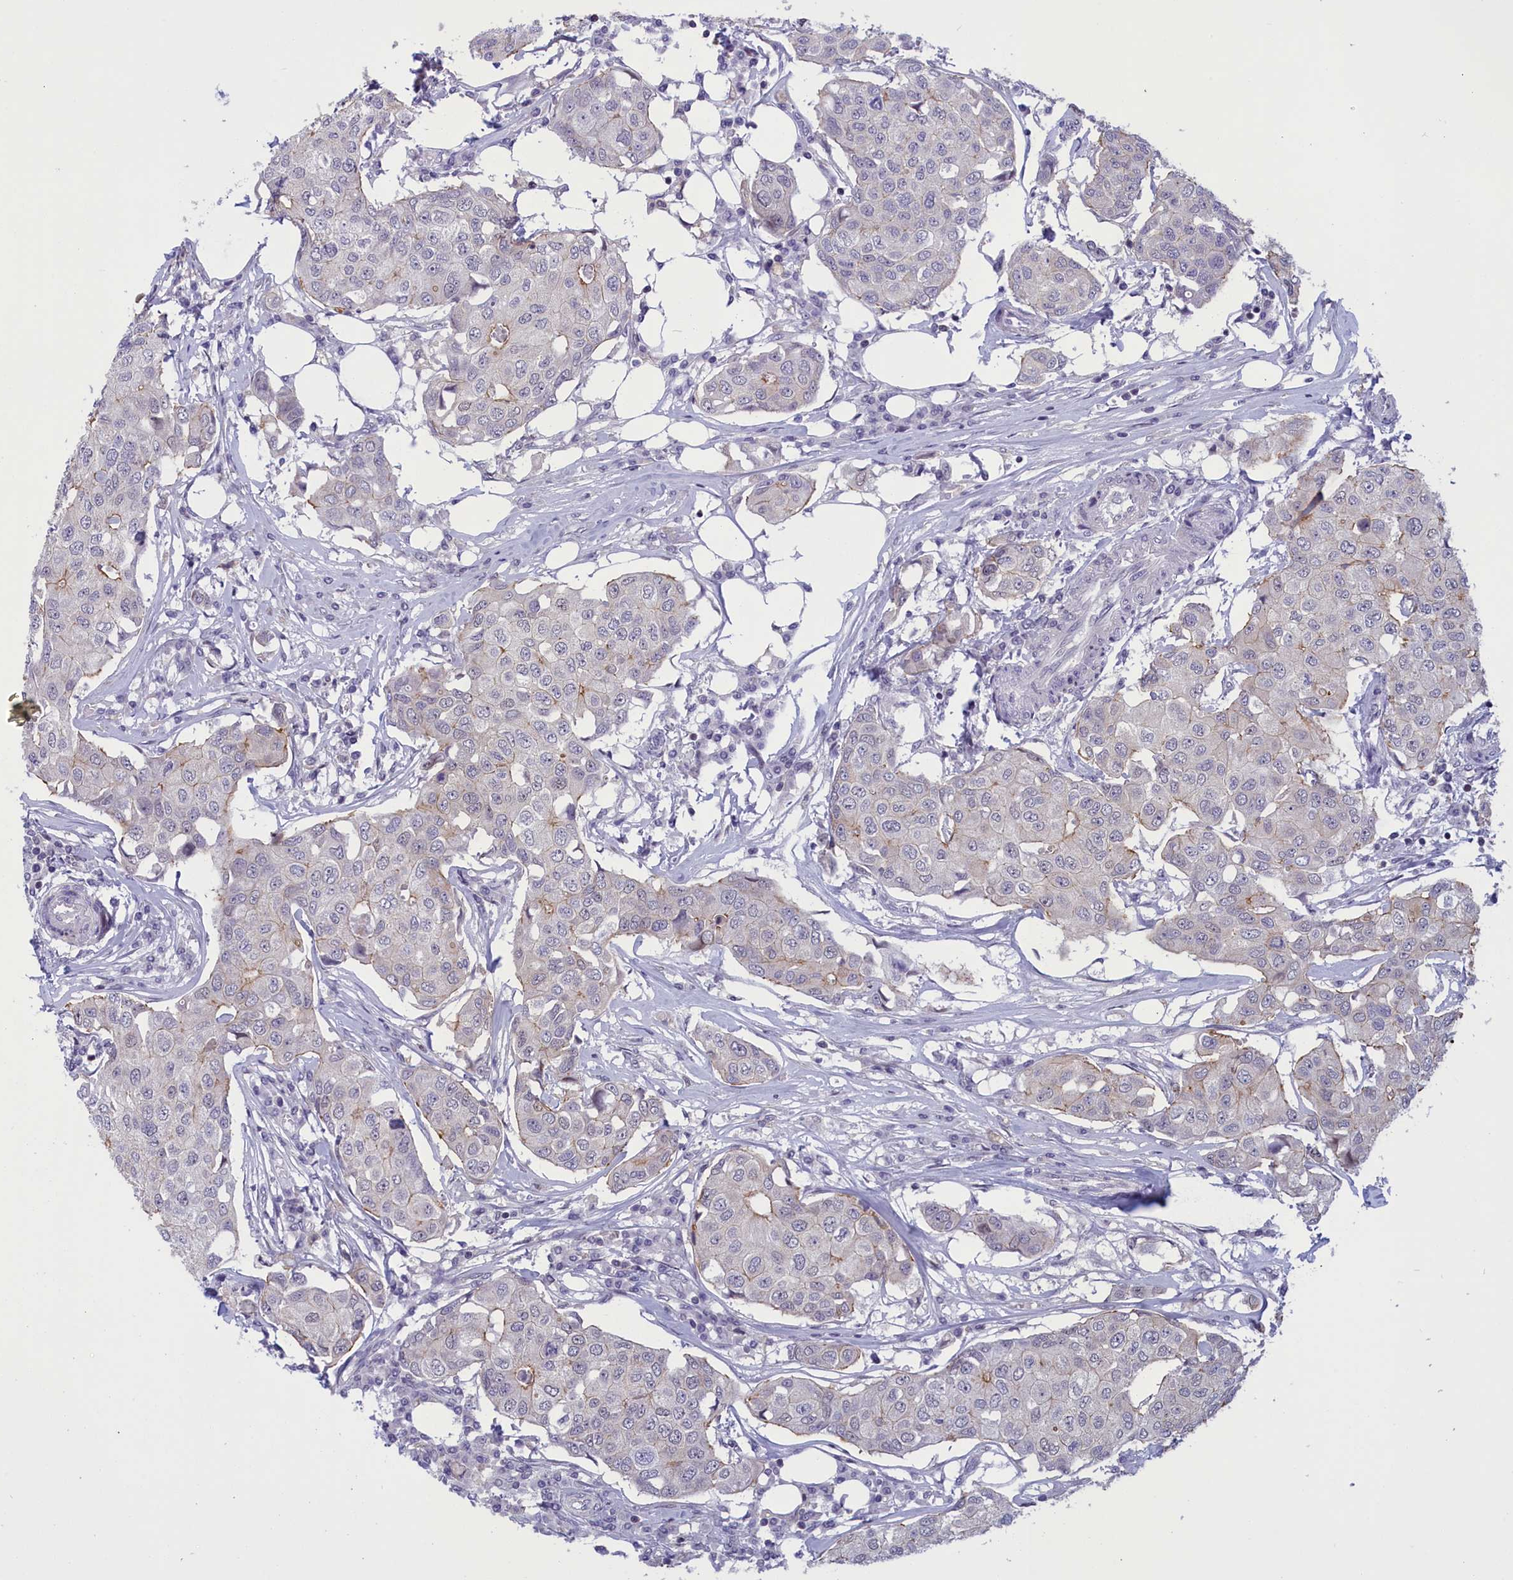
{"staining": {"intensity": "negative", "quantity": "none", "location": "none"}, "tissue": "breast cancer", "cell_type": "Tumor cells", "image_type": "cancer", "snomed": [{"axis": "morphology", "description": "Duct carcinoma"}, {"axis": "topography", "description": "Breast"}], "caption": "Breast intraductal carcinoma was stained to show a protein in brown. There is no significant positivity in tumor cells. Brightfield microscopy of IHC stained with DAB (3,3'-diaminobenzidine) (brown) and hematoxylin (blue), captured at high magnification.", "gene": "CORO2A", "patient": {"sex": "female", "age": 80}}